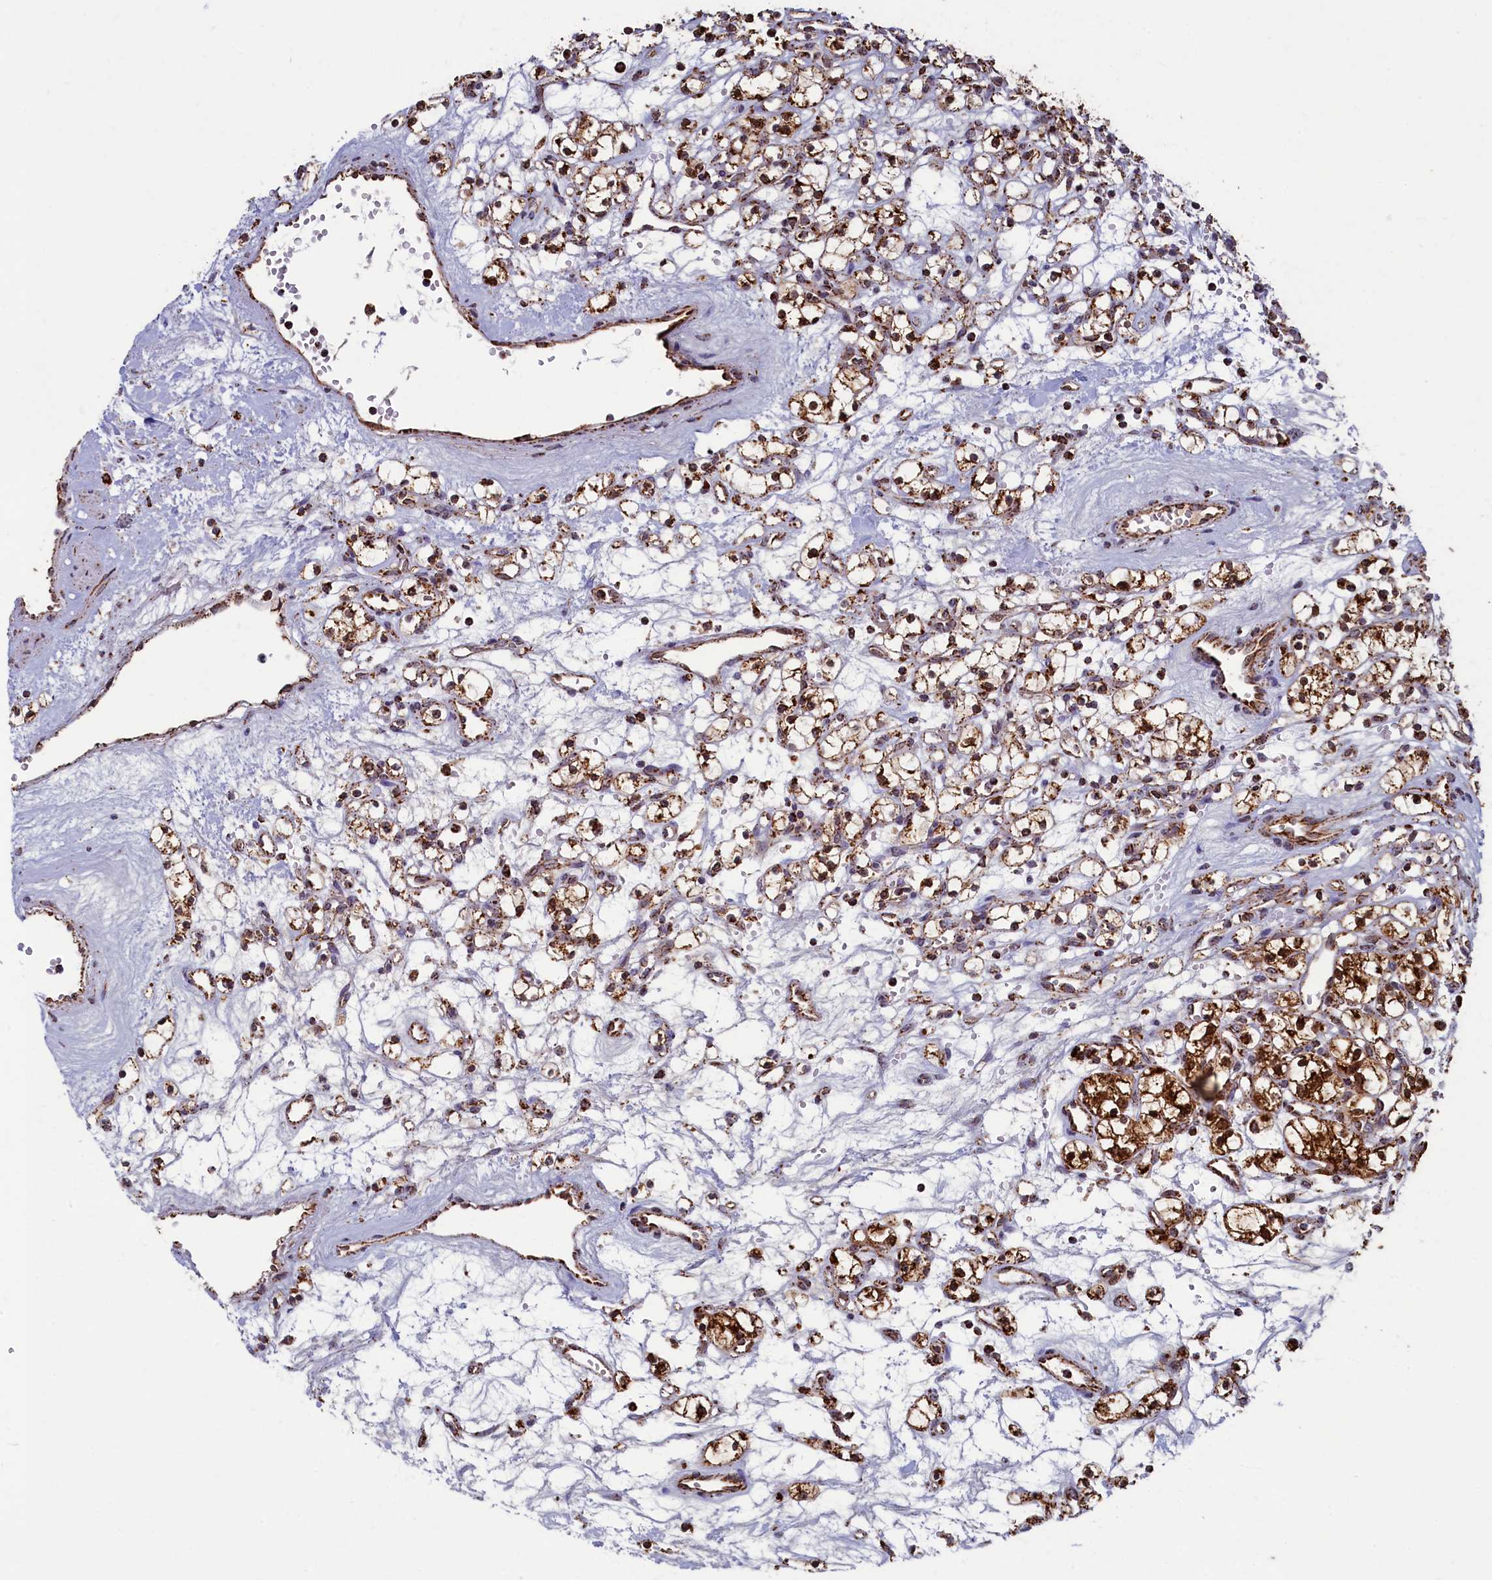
{"staining": {"intensity": "strong", "quantity": ">75%", "location": "cytoplasmic/membranous"}, "tissue": "renal cancer", "cell_type": "Tumor cells", "image_type": "cancer", "snomed": [{"axis": "morphology", "description": "Adenocarcinoma, NOS"}, {"axis": "topography", "description": "Kidney"}], "caption": "Strong cytoplasmic/membranous expression is identified in approximately >75% of tumor cells in renal cancer (adenocarcinoma).", "gene": "SPR", "patient": {"sex": "female", "age": 59}}